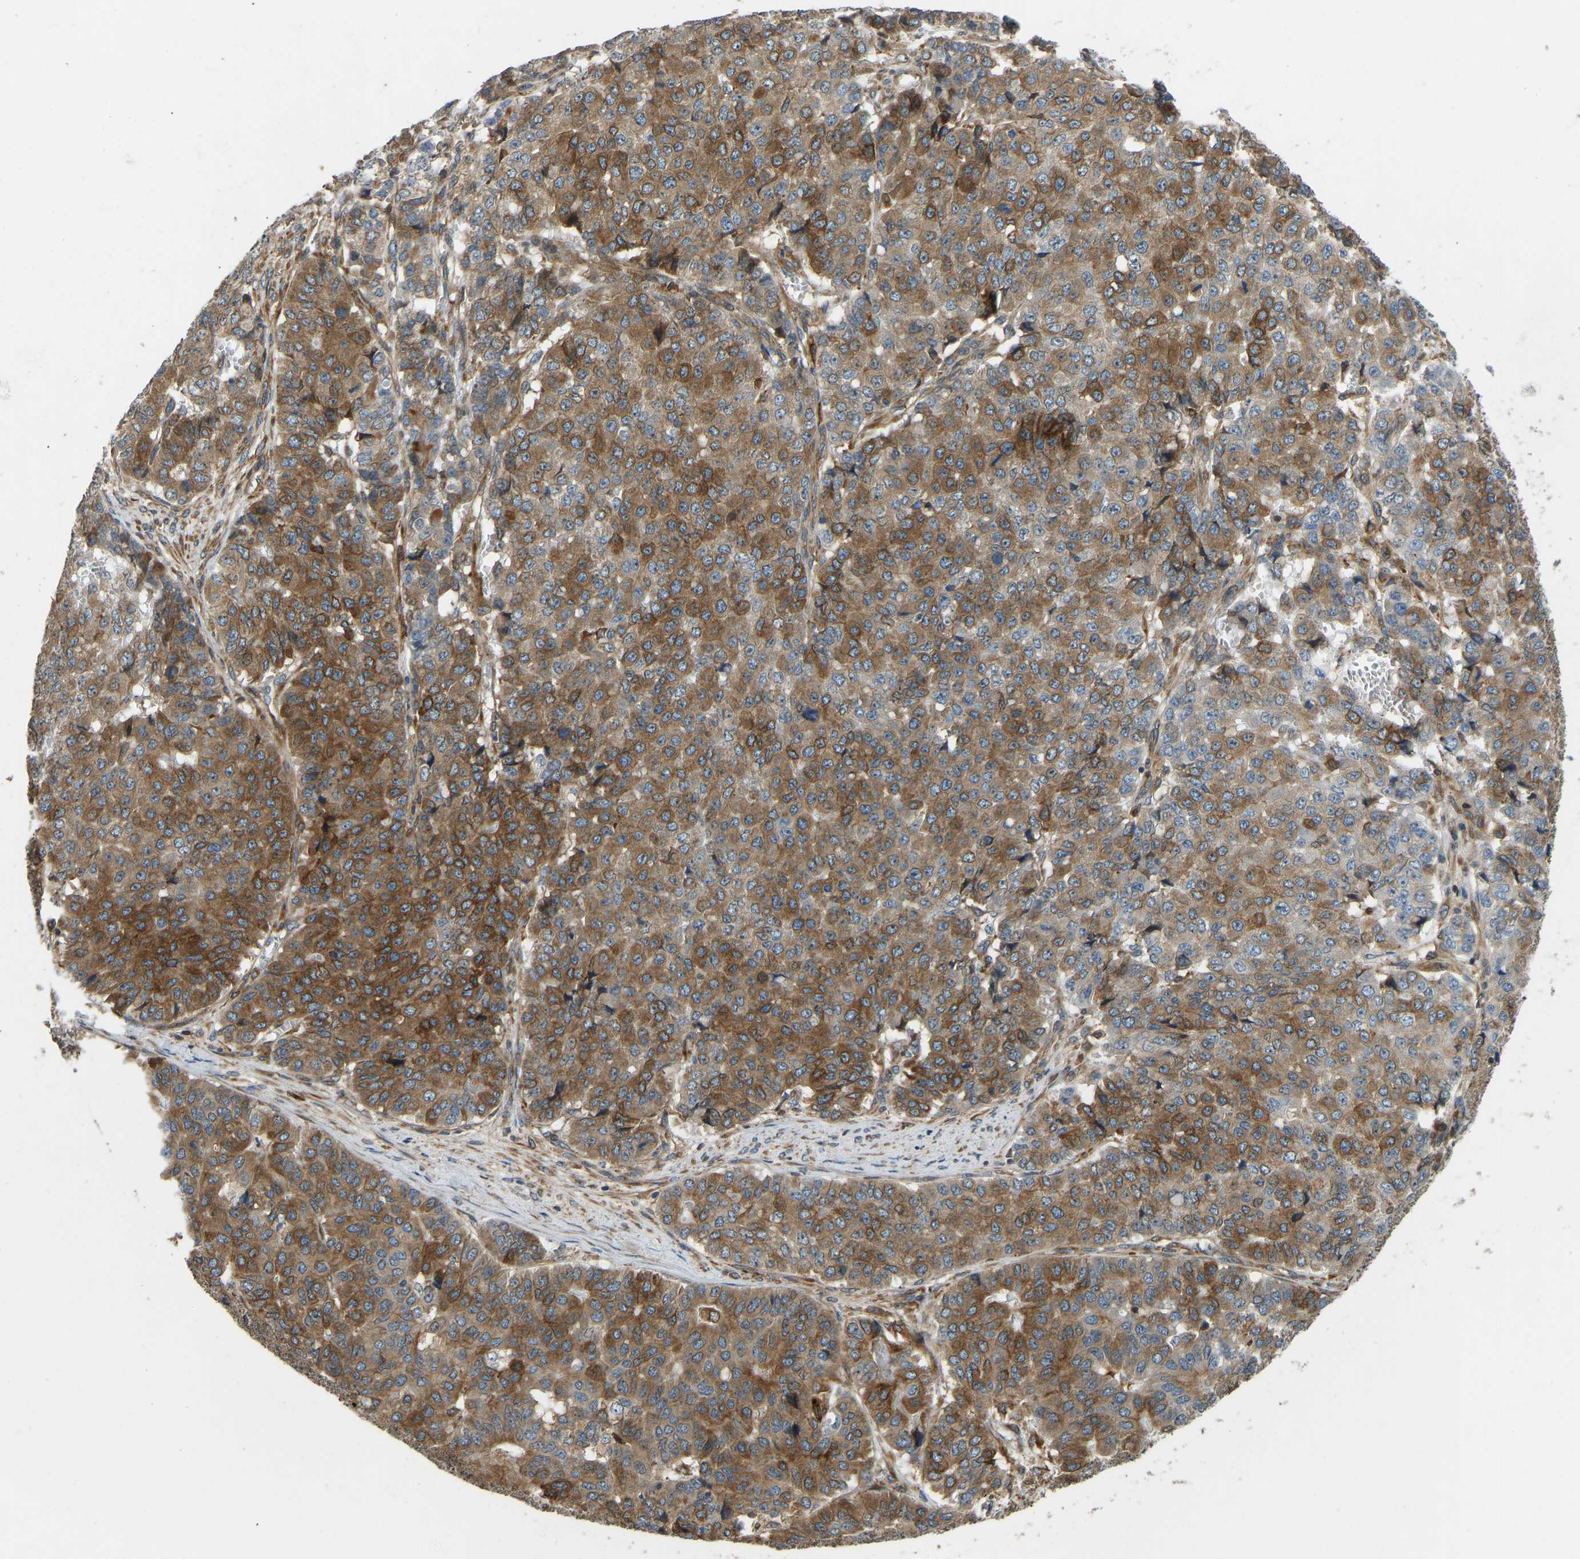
{"staining": {"intensity": "strong", "quantity": ">75%", "location": "cytoplasmic/membranous"}, "tissue": "pancreatic cancer", "cell_type": "Tumor cells", "image_type": "cancer", "snomed": [{"axis": "morphology", "description": "Adenocarcinoma, NOS"}, {"axis": "topography", "description": "Pancreas"}], "caption": "IHC of human pancreatic cancer reveals high levels of strong cytoplasmic/membranous positivity in about >75% of tumor cells. The staining is performed using DAB brown chromogen to label protein expression. The nuclei are counter-stained blue using hematoxylin.", "gene": "OS9", "patient": {"sex": "male", "age": 50}}